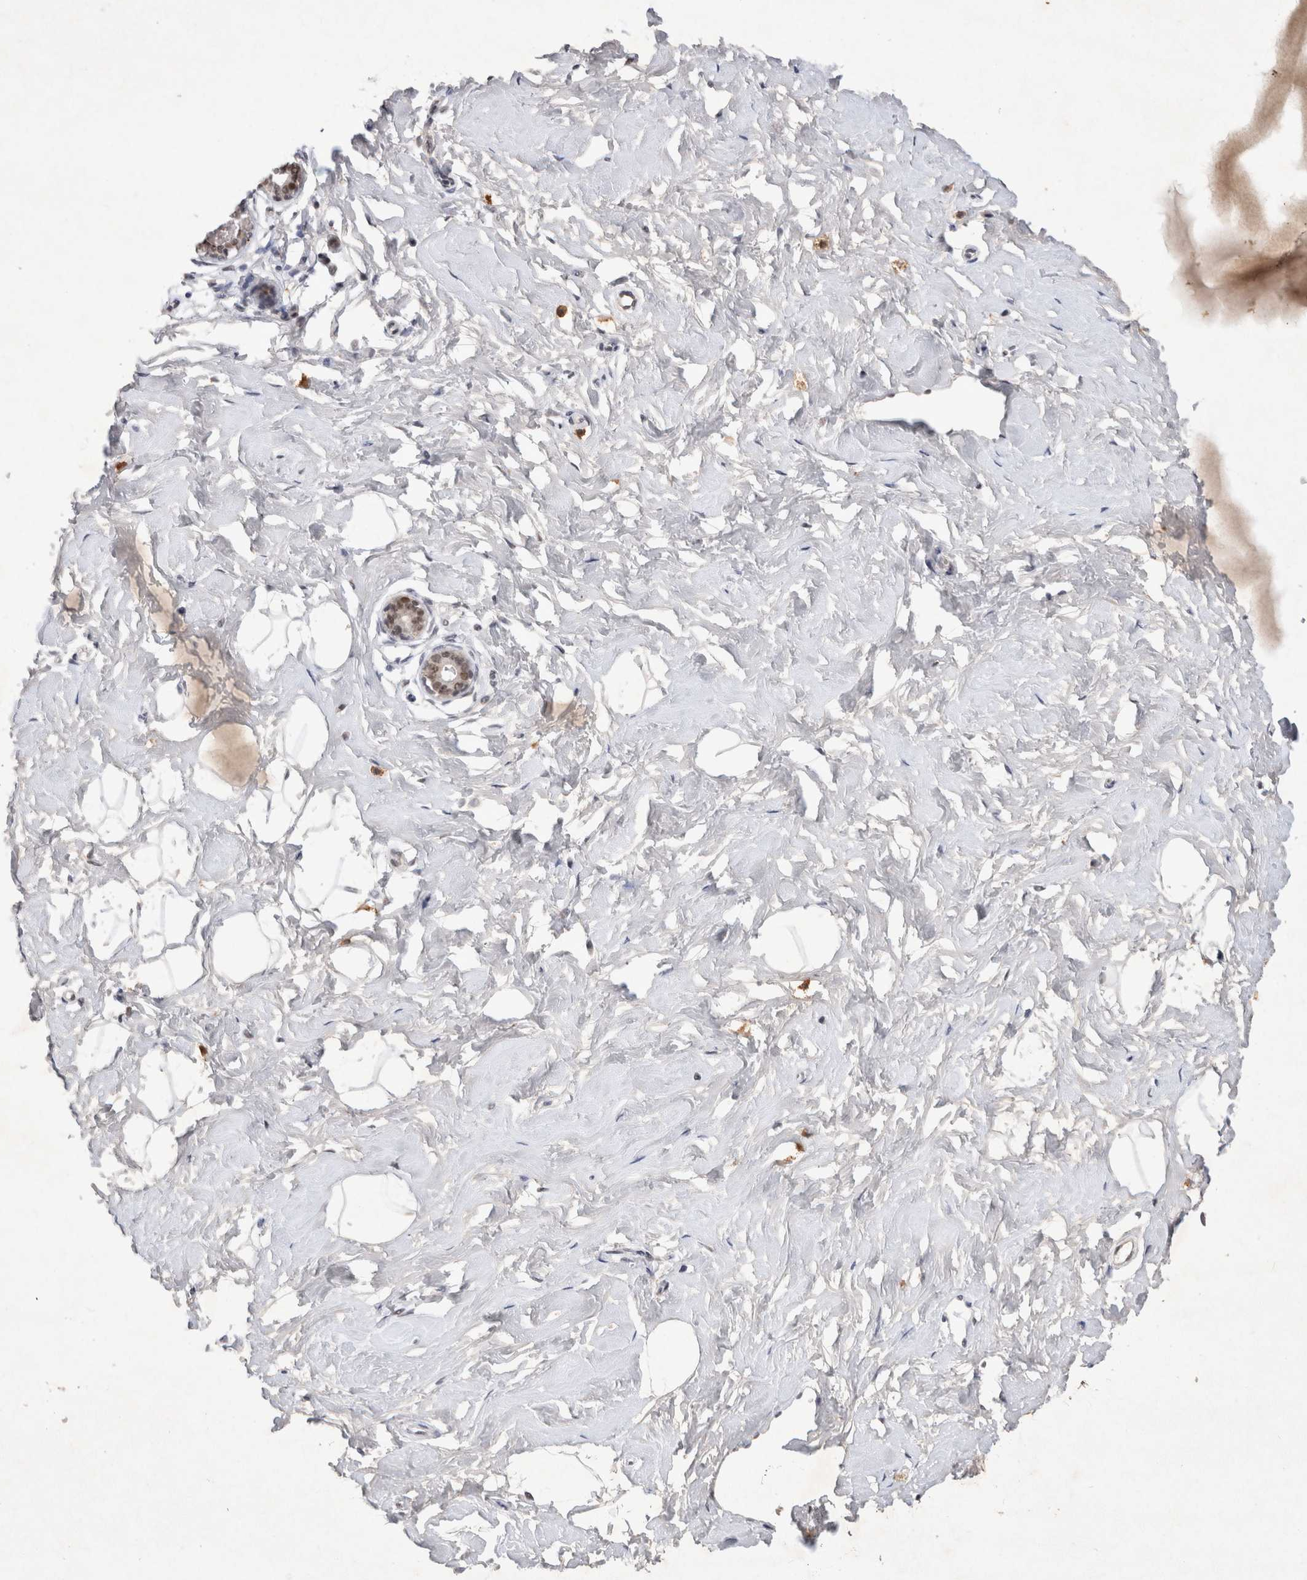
{"staining": {"intensity": "negative", "quantity": "none", "location": "none"}, "tissue": "breast", "cell_type": "Adipocytes", "image_type": "normal", "snomed": [{"axis": "morphology", "description": "Normal tissue, NOS"}, {"axis": "morphology", "description": "Adenoma, NOS"}, {"axis": "topography", "description": "Breast"}], "caption": "Immunohistochemistry (IHC) of normal breast exhibits no staining in adipocytes. The staining was performed using DAB to visualize the protein expression in brown, while the nuclei were stained in blue with hematoxylin (Magnification: 20x).", "gene": "XRCC5", "patient": {"sex": "female", "age": 23}}